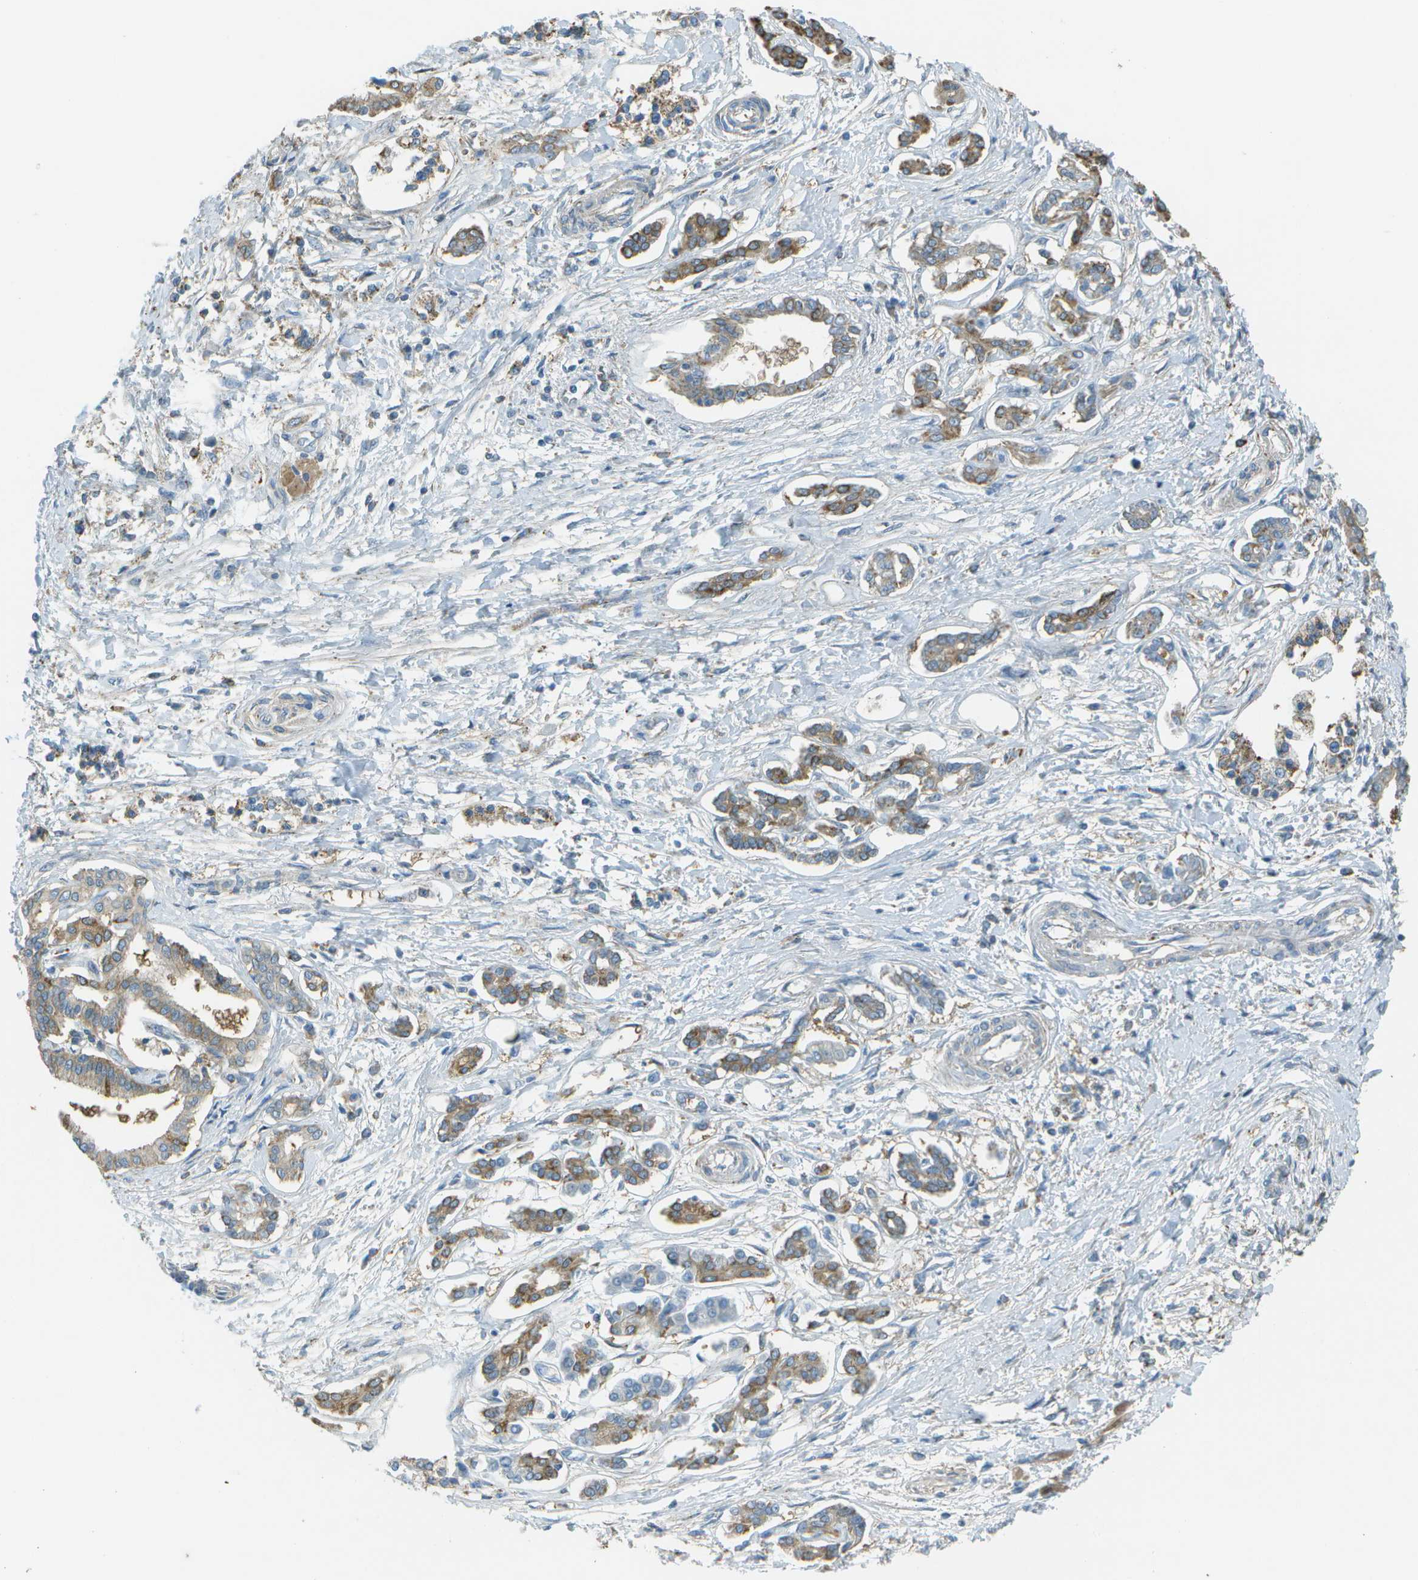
{"staining": {"intensity": "moderate", "quantity": "<25%", "location": "cytoplasmic/membranous"}, "tissue": "pancreatic cancer", "cell_type": "Tumor cells", "image_type": "cancer", "snomed": [{"axis": "morphology", "description": "Adenocarcinoma, NOS"}, {"axis": "topography", "description": "Pancreas"}], "caption": "IHC image of human pancreatic cancer (adenocarcinoma) stained for a protein (brown), which exhibits low levels of moderate cytoplasmic/membranous expression in approximately <25% of tumor cells.", "gene": "LRRC66", "patient": {"sex": "male", "age": 56}}